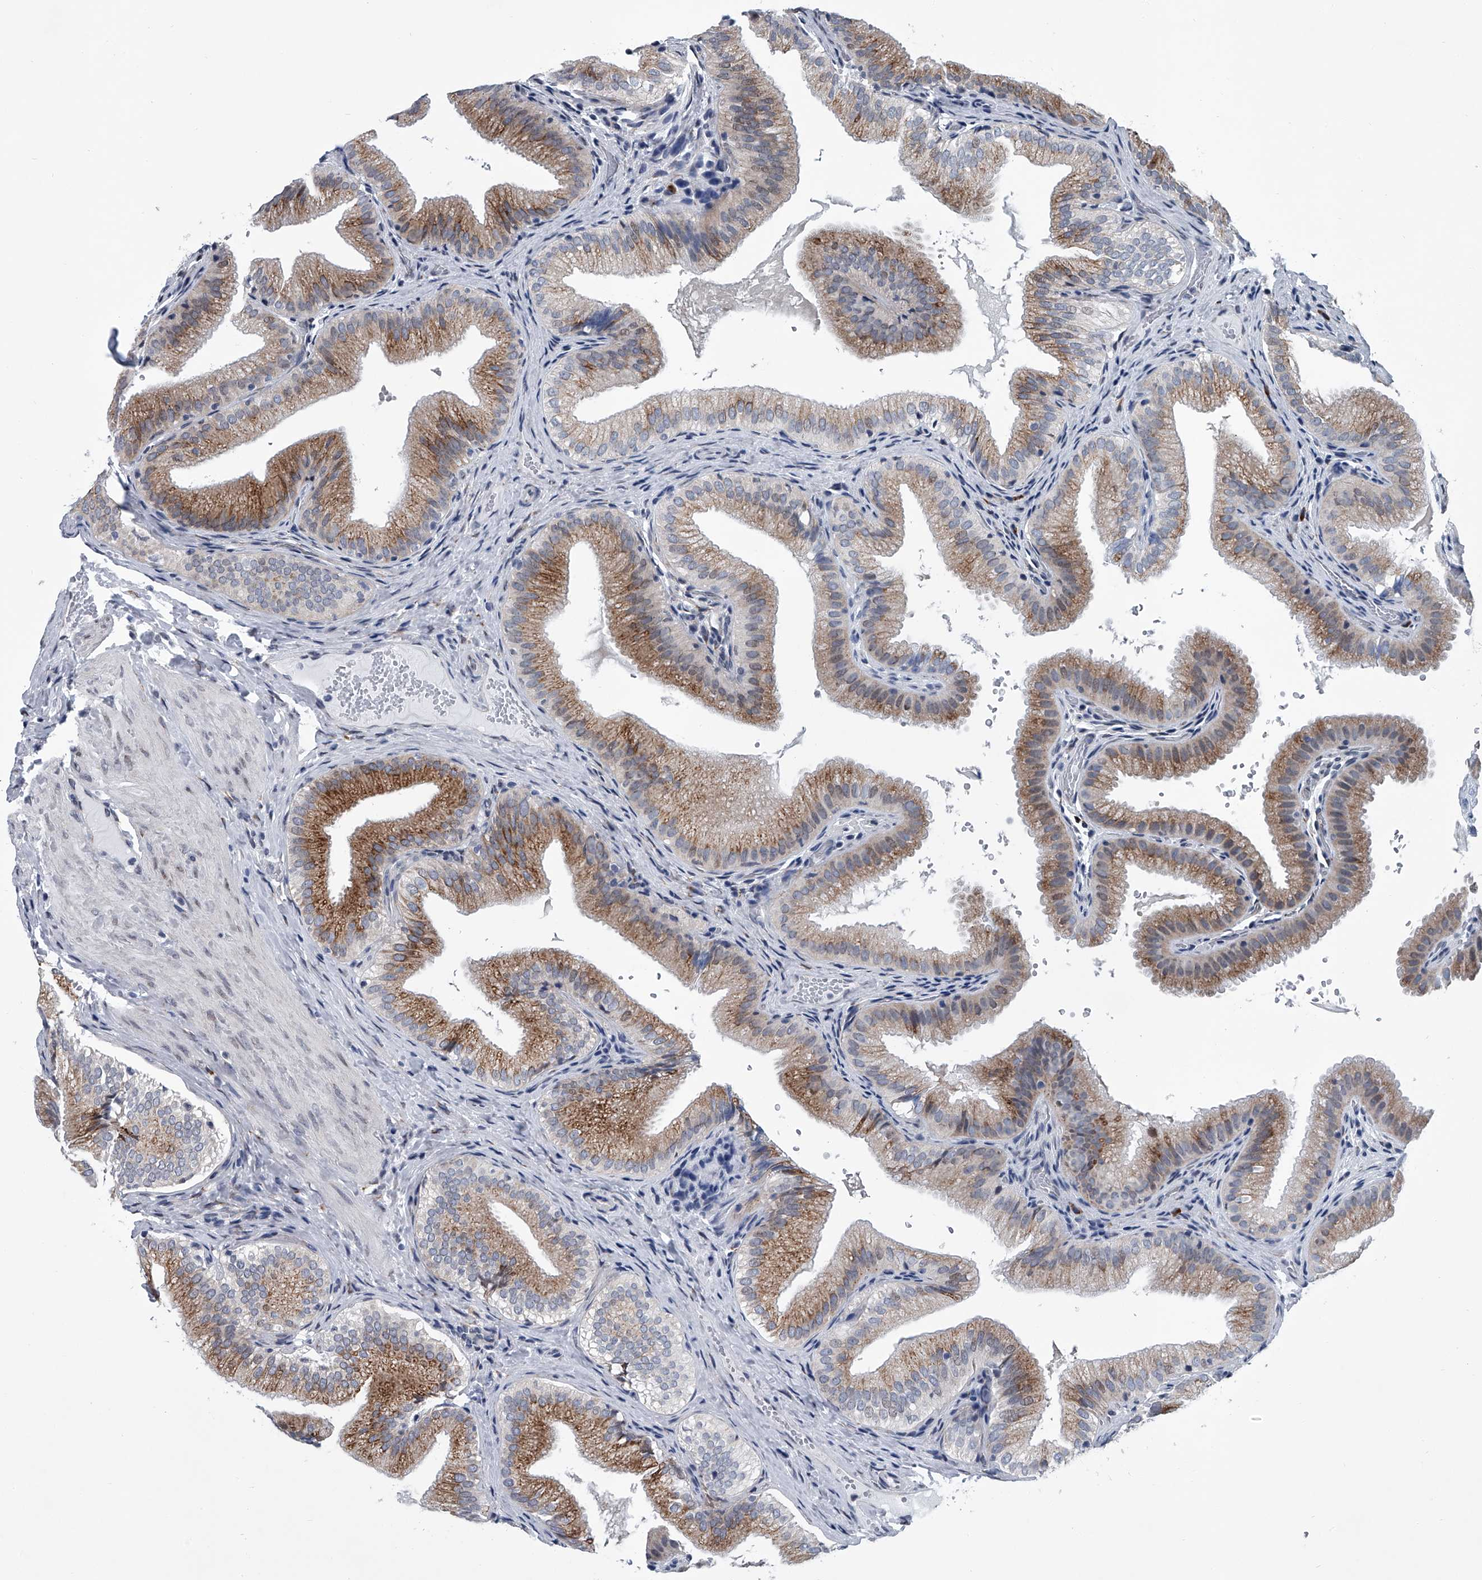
{"staining": {"intensity": "strong", "quantity": "25%-75%", "location": "cytoplasmic/membranous"}, "tissue": "gallbladder", "cell_type": "Glandular cells", "image_type": "normal", "snomed": [{"axis": "morphology", "description": "Normal tissue, NOS"}, {"axis": "topography", "description": "Gallbladder"}], "caption": "This photomicrograph reveals immunohistochemistry (IHC) staining of normal gallbladder, with high strong cytoplasmic/membranous staining in about 25%-75% of glandular cells.", "gene": "PPP2R5D", "patient": {"sex": "female", "age": 30}}